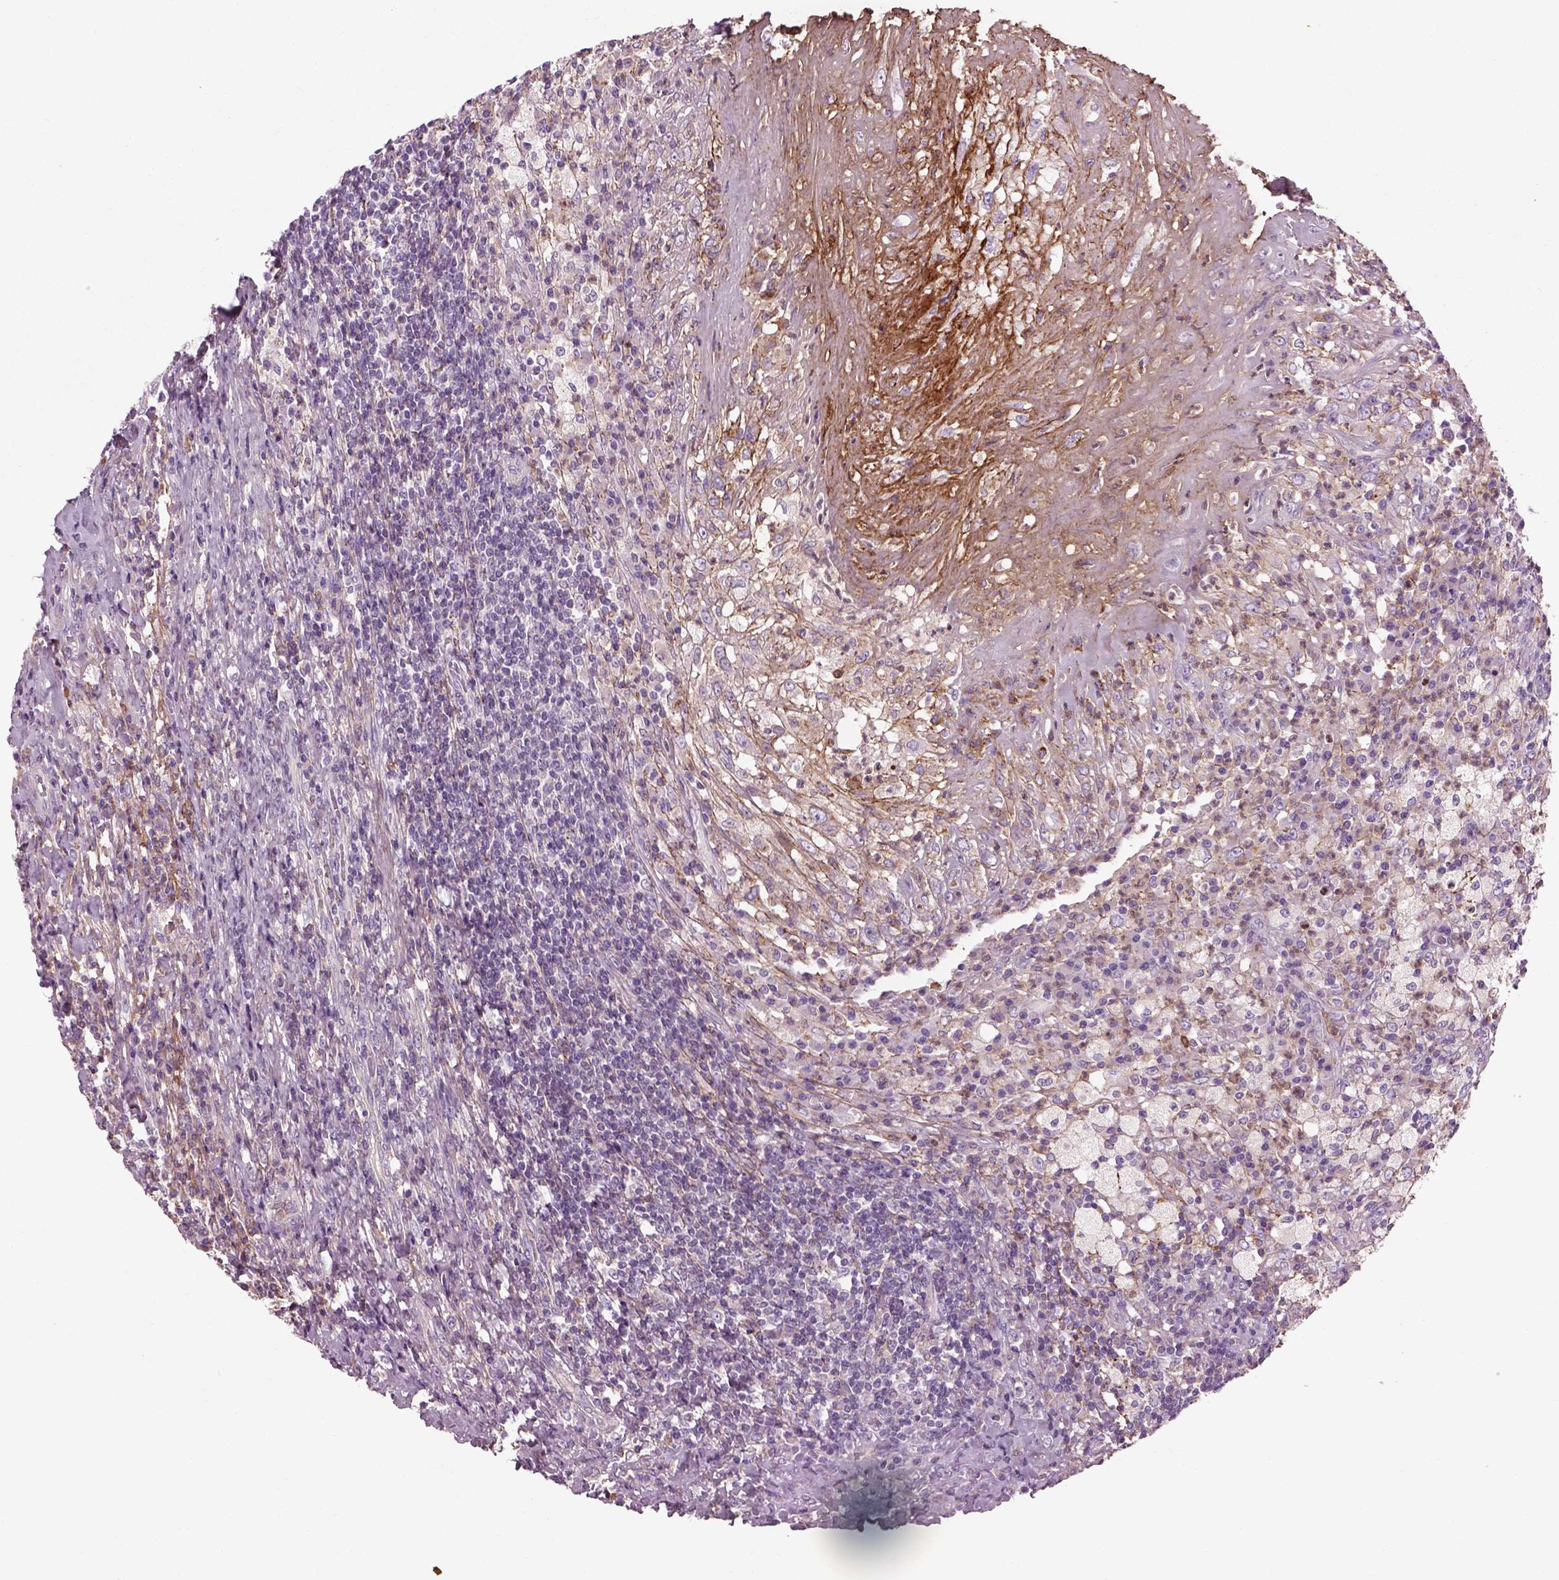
{"staining": {"intensity": "negative", "quantity": "none", "location": "none"}, "tissue": "testis cancer", "cell_type": "Tumor cells", "image_type": "cancer", "snomed": [{"axis": "morphology", "description": "Necrosis, NOS"}, {"axis": "morphology", "description": "Carcinoma, Embryonal, NOS"}, {"axis": "topography", "description": "Testis"}], "caption": "Testis cancer stained for a protein using IHC reveals no positivity tumor cells.", "gene": "EMILIN2", "patient": {"sex": "male", "age": 19}}